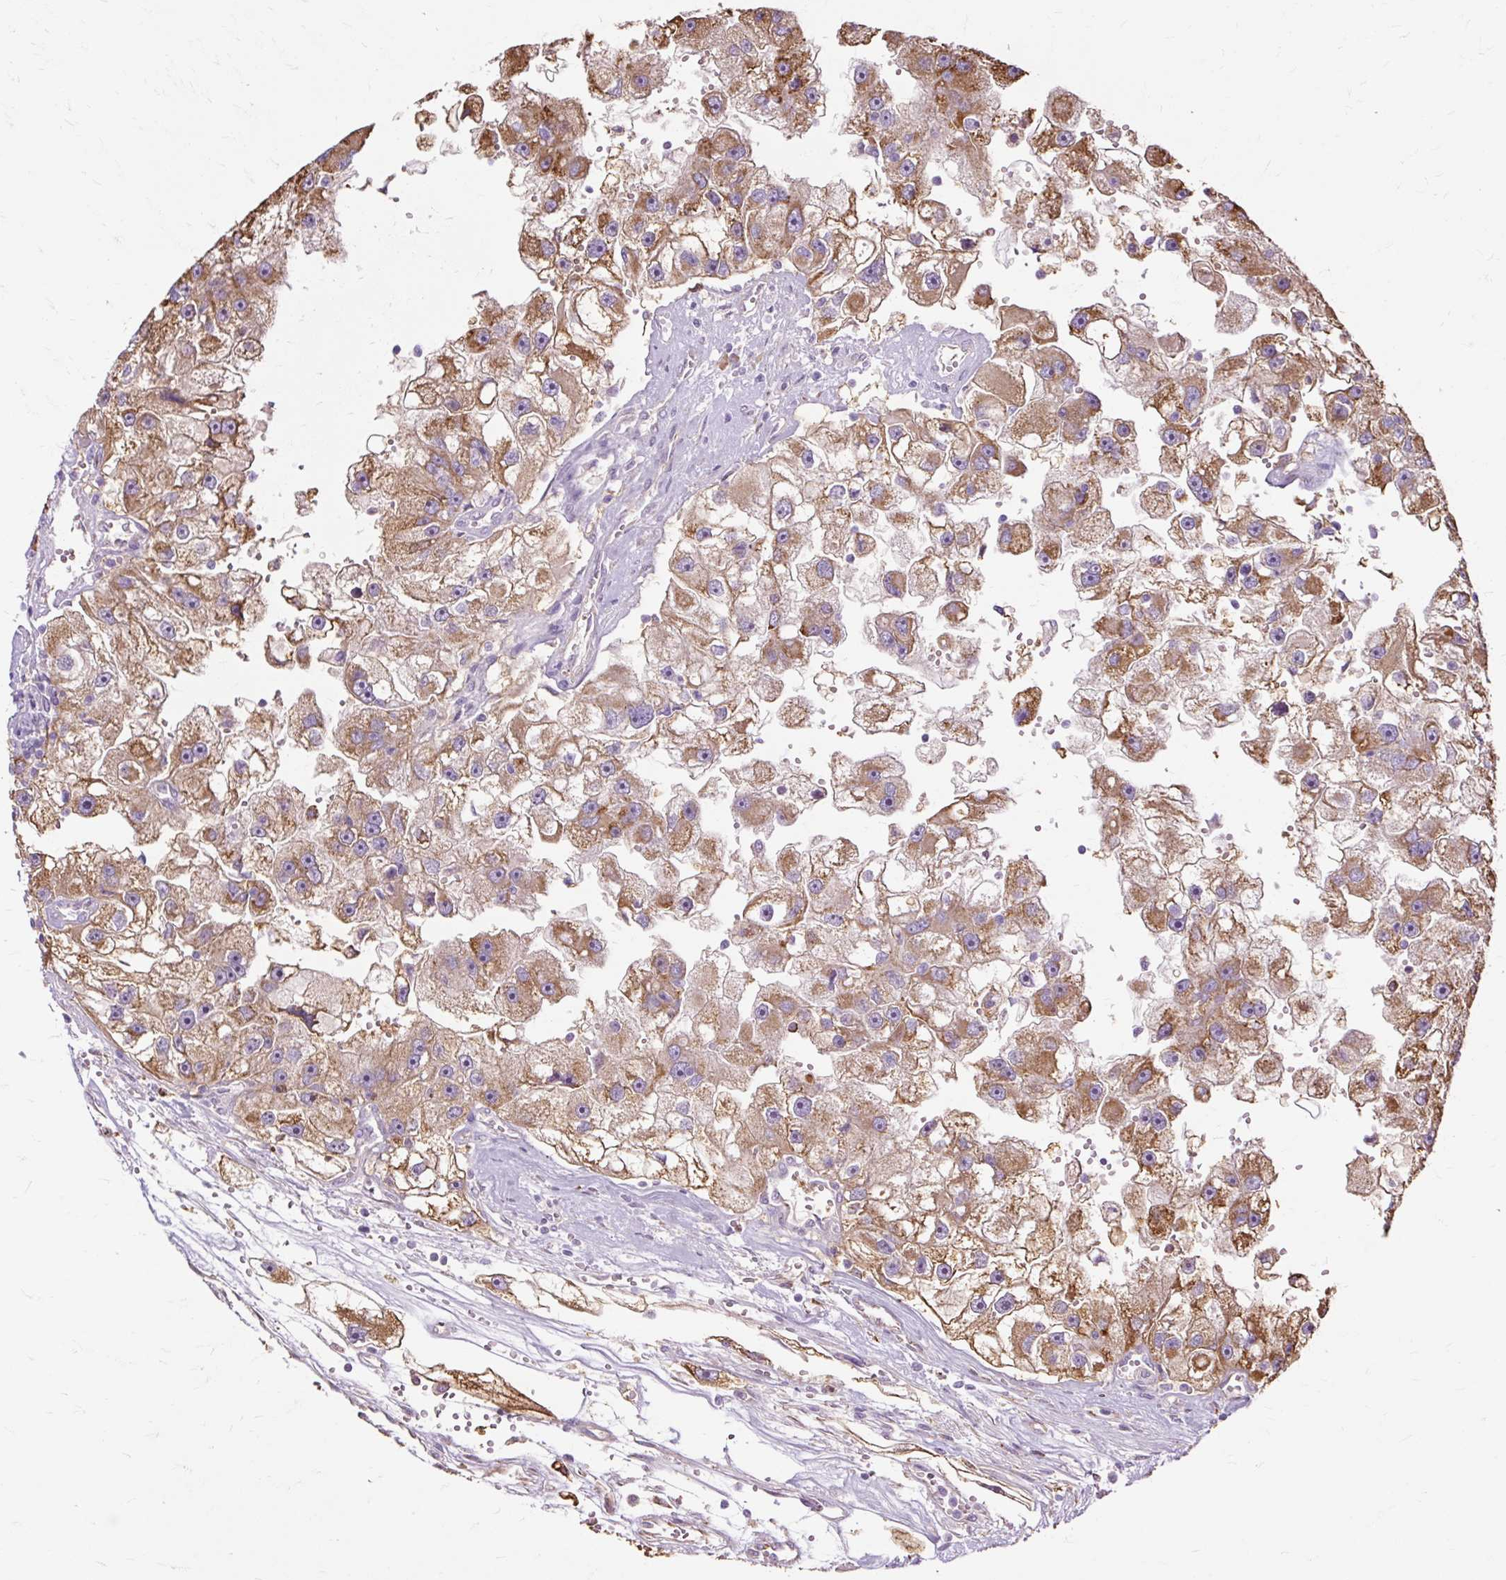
{"staining": {"intensity": "moderate", "quantity": ">75%", "location": "cytoplasmic/membranous"}, "tissue": "renal cancer", "cell_type": "Tumor cells", "image_type": "cancer", "snomed": [{"axis": "morphology", "description": "Adenocarcinoma, NOS"}, {"axis": "topography", "description": "Kidney"}], "caption": "This is an image of immunohistochemistry staining of adenocarcinoma (renal), which shows moderate staining in the cytoplasmic/membranous of tumor cells.", "gene": "PDZD2", "patient": {"sex": "male", "age": 63}}